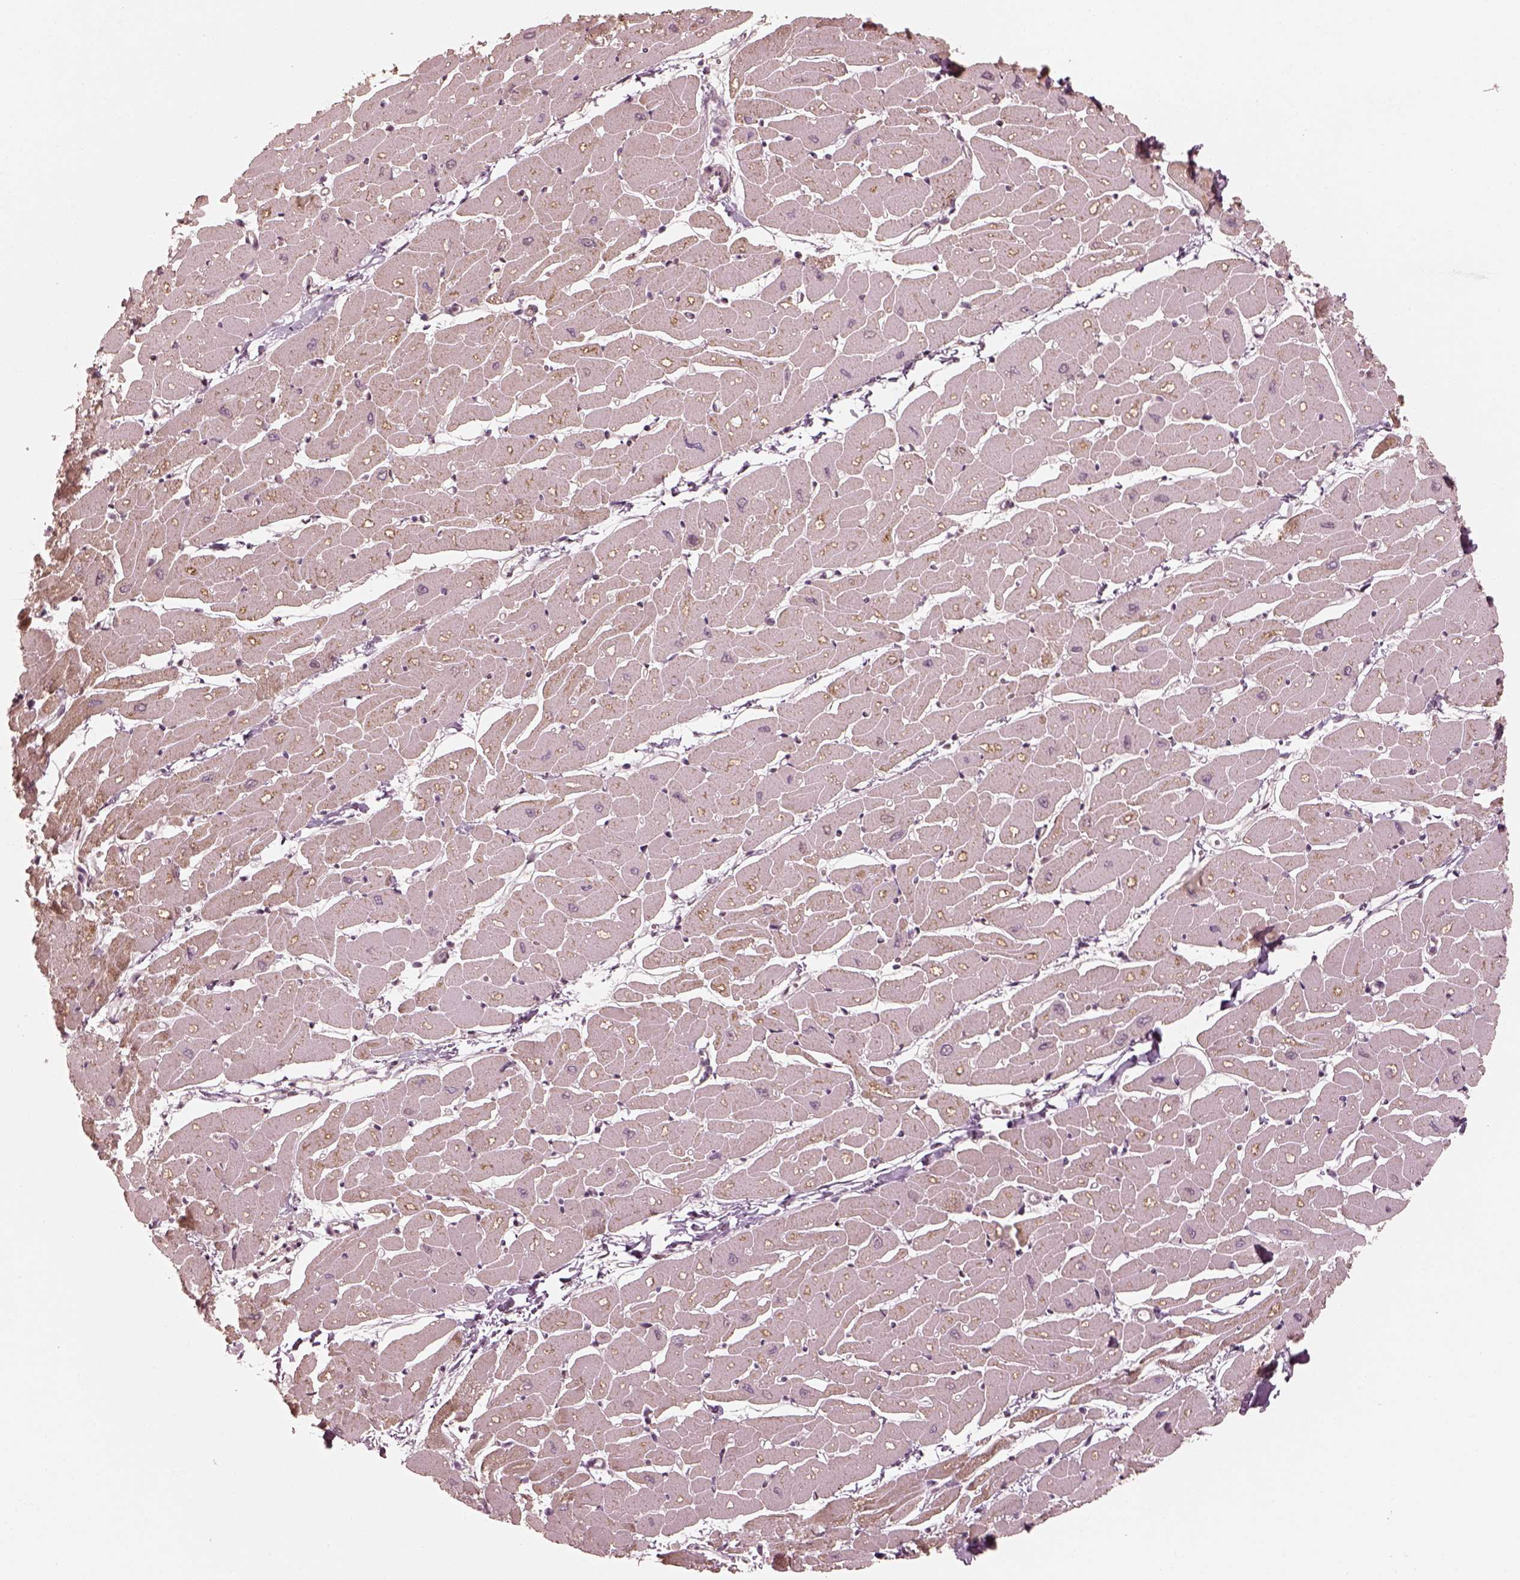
{"staining": {"intensity": "moderate", "quantity": "25%-75%", "location": "cytoplasmic/membranous"}, "tissue": "heart muscle", "cell_type": "Cardiomyocytes", "image_type": "normal", "snomed": [{"axis": "morphology", "description": "Normal tissue, NOS"}, {"axis": "topography", "description": "Heart"}], "caption": "Heart muscle stained with a brown dye demonstrates moderate cytoplasmic/membranous positive staining in about 25%-75% of cardiomyocytes.", "gene": "IQCB1", "patient": {"sex": "male", "age": 57}}